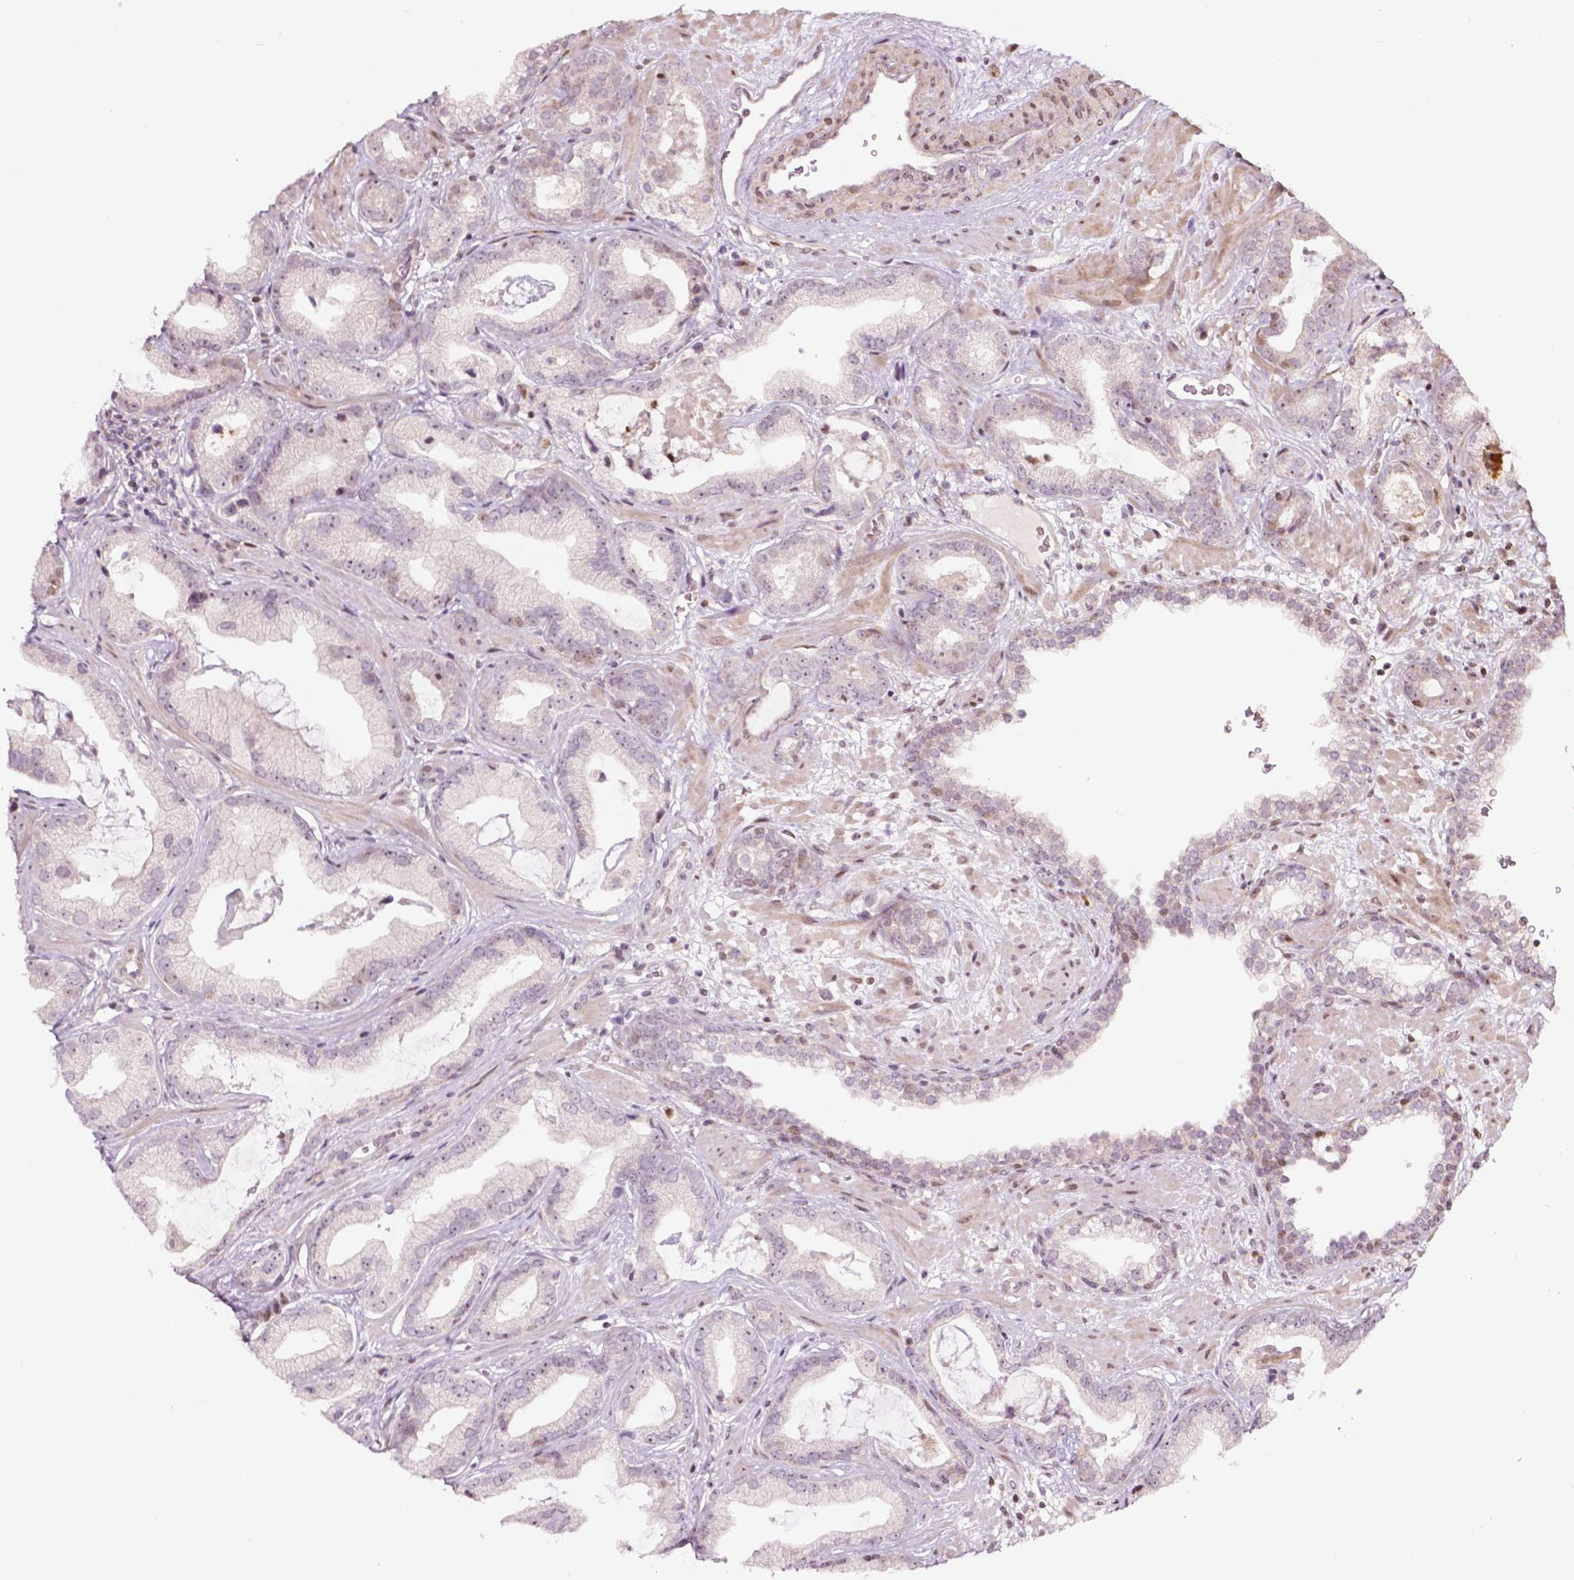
{"staining": {"intensity": "negative", "quantity": "none", "location": "none"}, "tissue": "prostate cancer", "cell_type": "Tumor cells", "image_type": "cancer", "snomed": [{"axis": "morphology", "description": "Adenocarcinoma, Low grade"}, {"axis": "topography", "description": "Prostate"}], "caption": "Protein analysis of low-grade adenocarcinoma (prostate) displays no significant expression in tumor cells.", "gene": "PTPN18", "patient": {"sex": "male", "age": 62}}